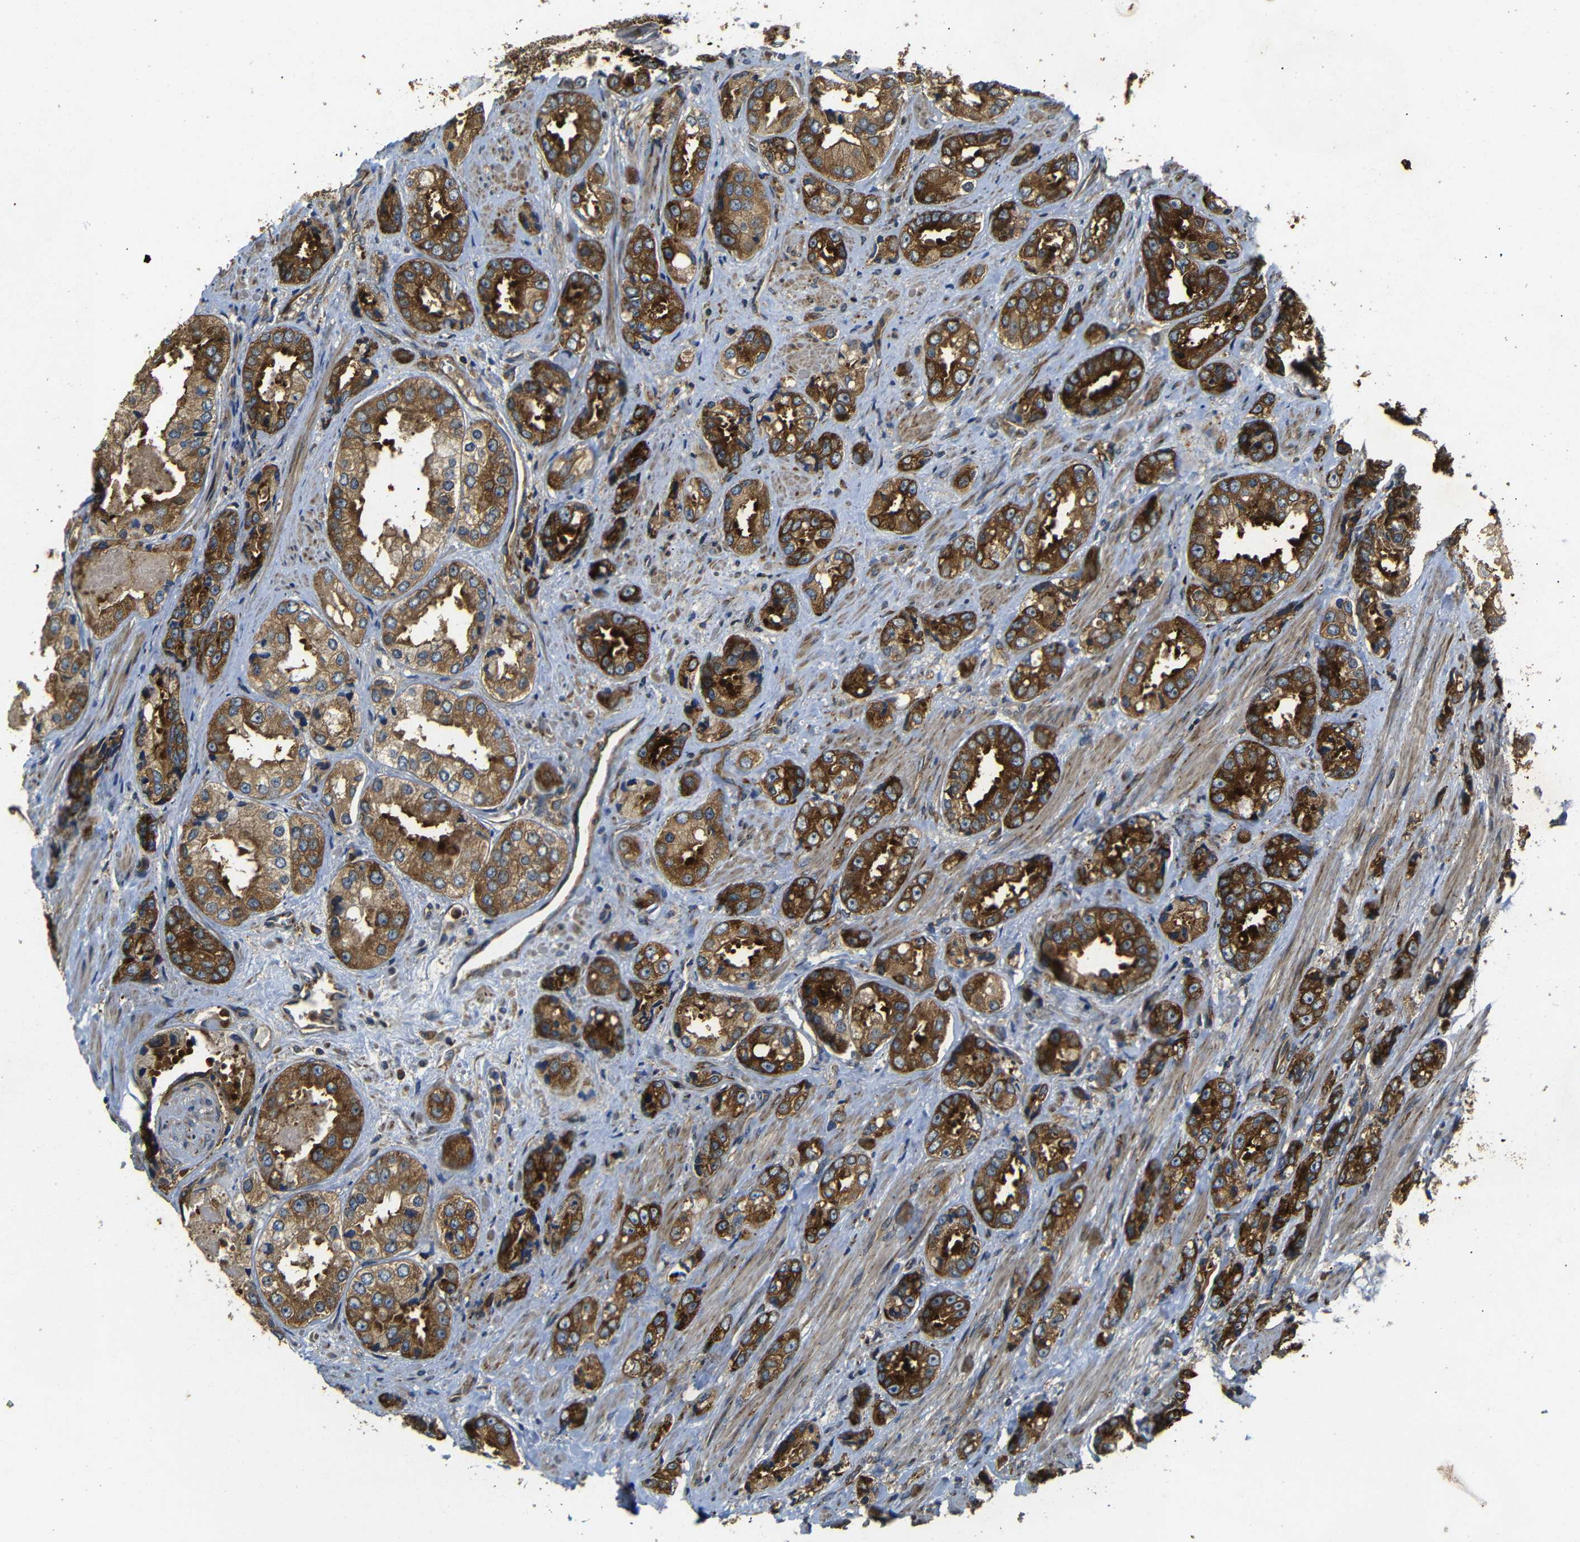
{"staining": {"intensity": "strong", "quantity": ">75%", "location": "cytoplasmic/membranous"}, "tissue": "prostate cancer", "cell_type": "Tumor cells", "image_type": "cancer", "snomed": [{"axis": "morphology", "description": "Adenocarcinoma, High grade"}, {"axis": "topography", "description": "Prostate"}], "caption": "Protein expression analysis of human adenocarcinoma (high-grade) (prostate) reveals strong cytoplasmic/membranous positivity in about >75% of tumor cells. The staining is performed using DAB brown chromogen to label protein expression. The nuclei are counter-stained blue using hematoxylin.", "gene": "BTF3", "patient": {"sex": "male", "age": 61}}